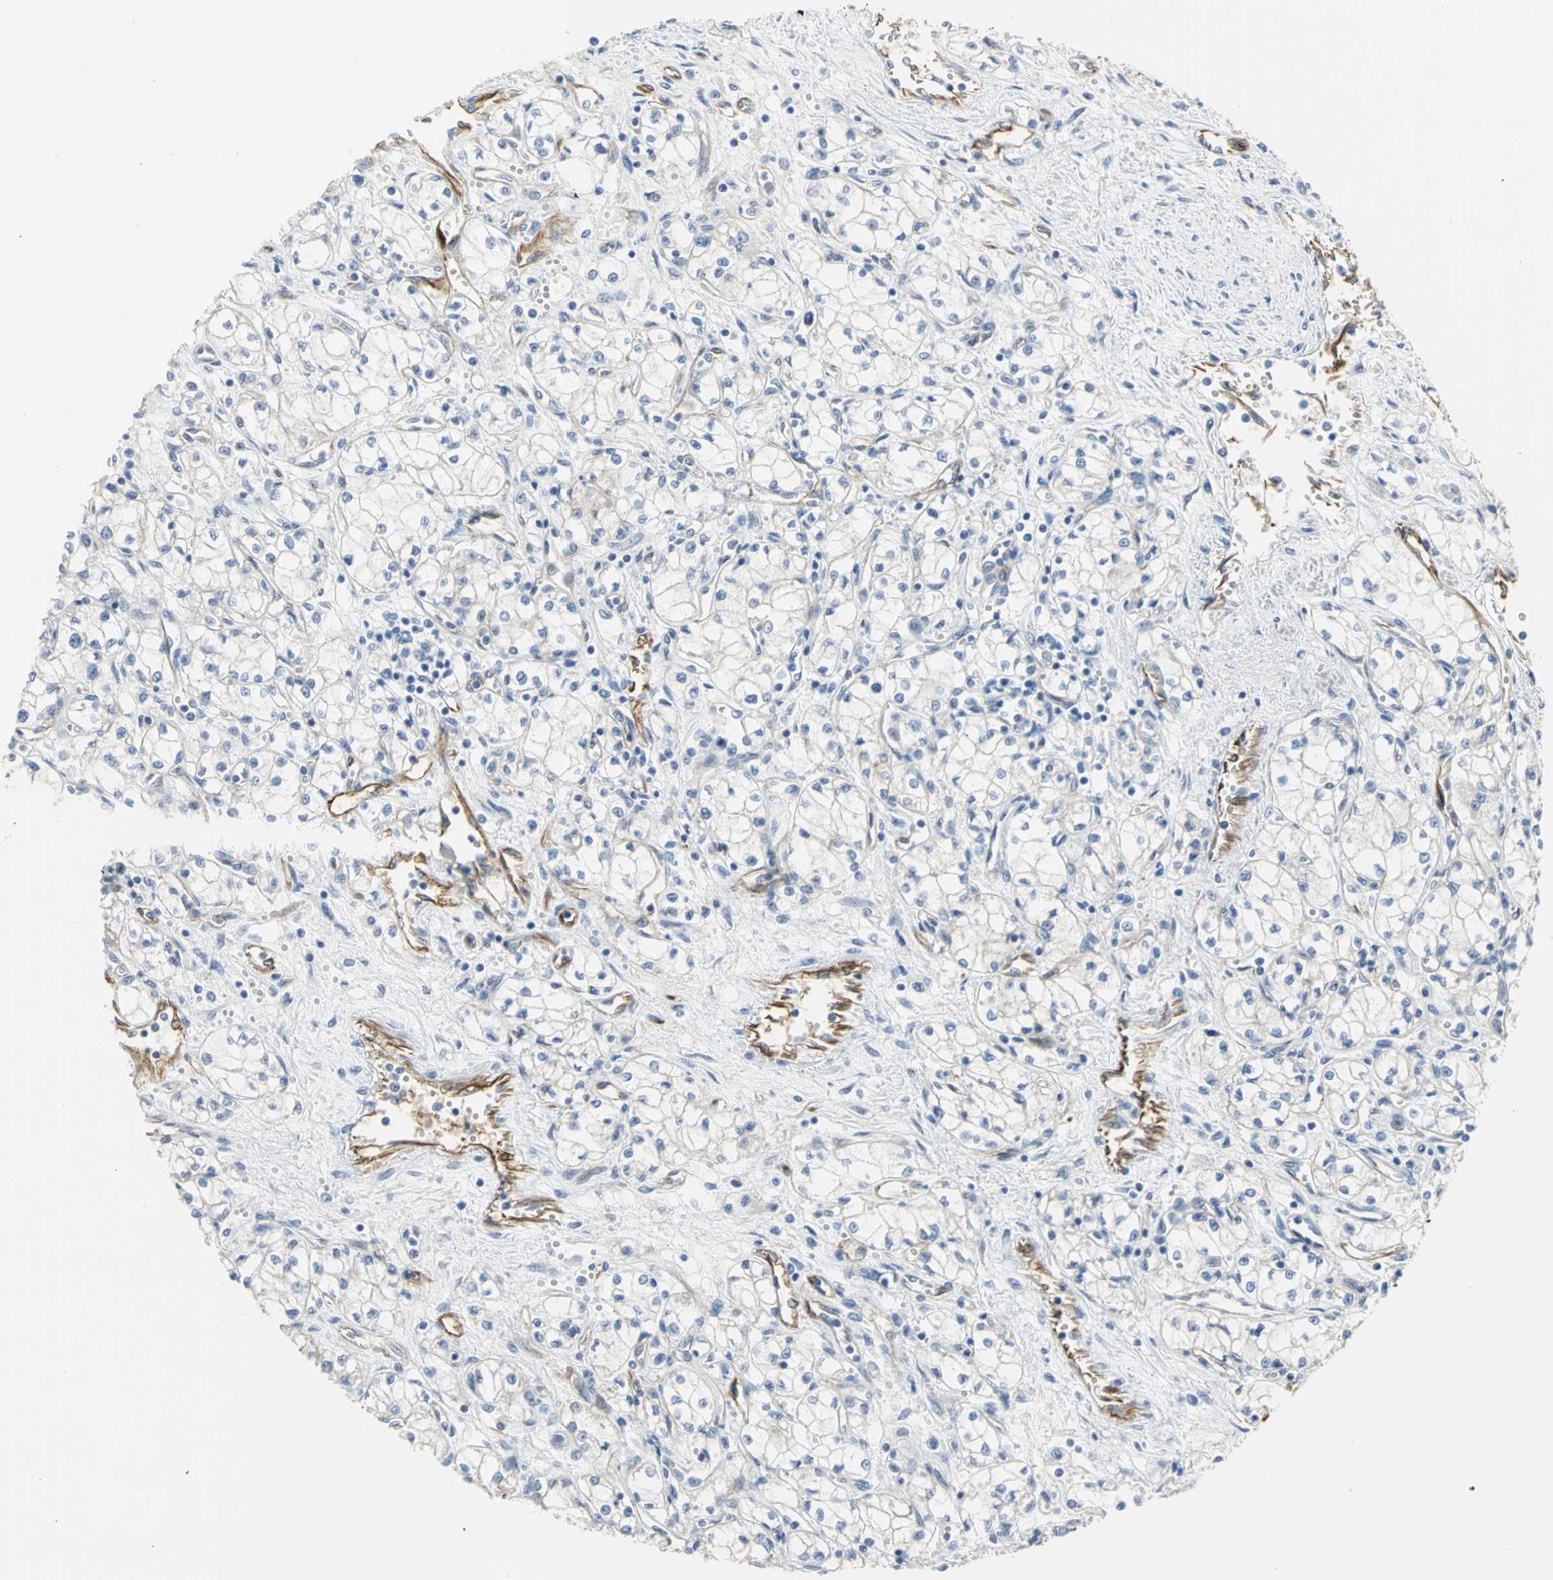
{"staining": {"intensity": "negative", "quantity": "none", "location": "none"}, "tissue": "renal cancer", "cell_type": "Tumor cells", "image_type": "cancer", "snomed": [{"axis": "morphology", "description": "Normal tissue, NOS"}, {"axis": "morphology", "description": "Adenocarcinoma, NOS"}, {"axis": "topography", "description": "Kidney"}], "caption": "Tumor cells show no significant protein staining in renal cancer (adenocarcinoma).", "gene": "FLNB", "patient": {"sex": "male", "age": 59}}